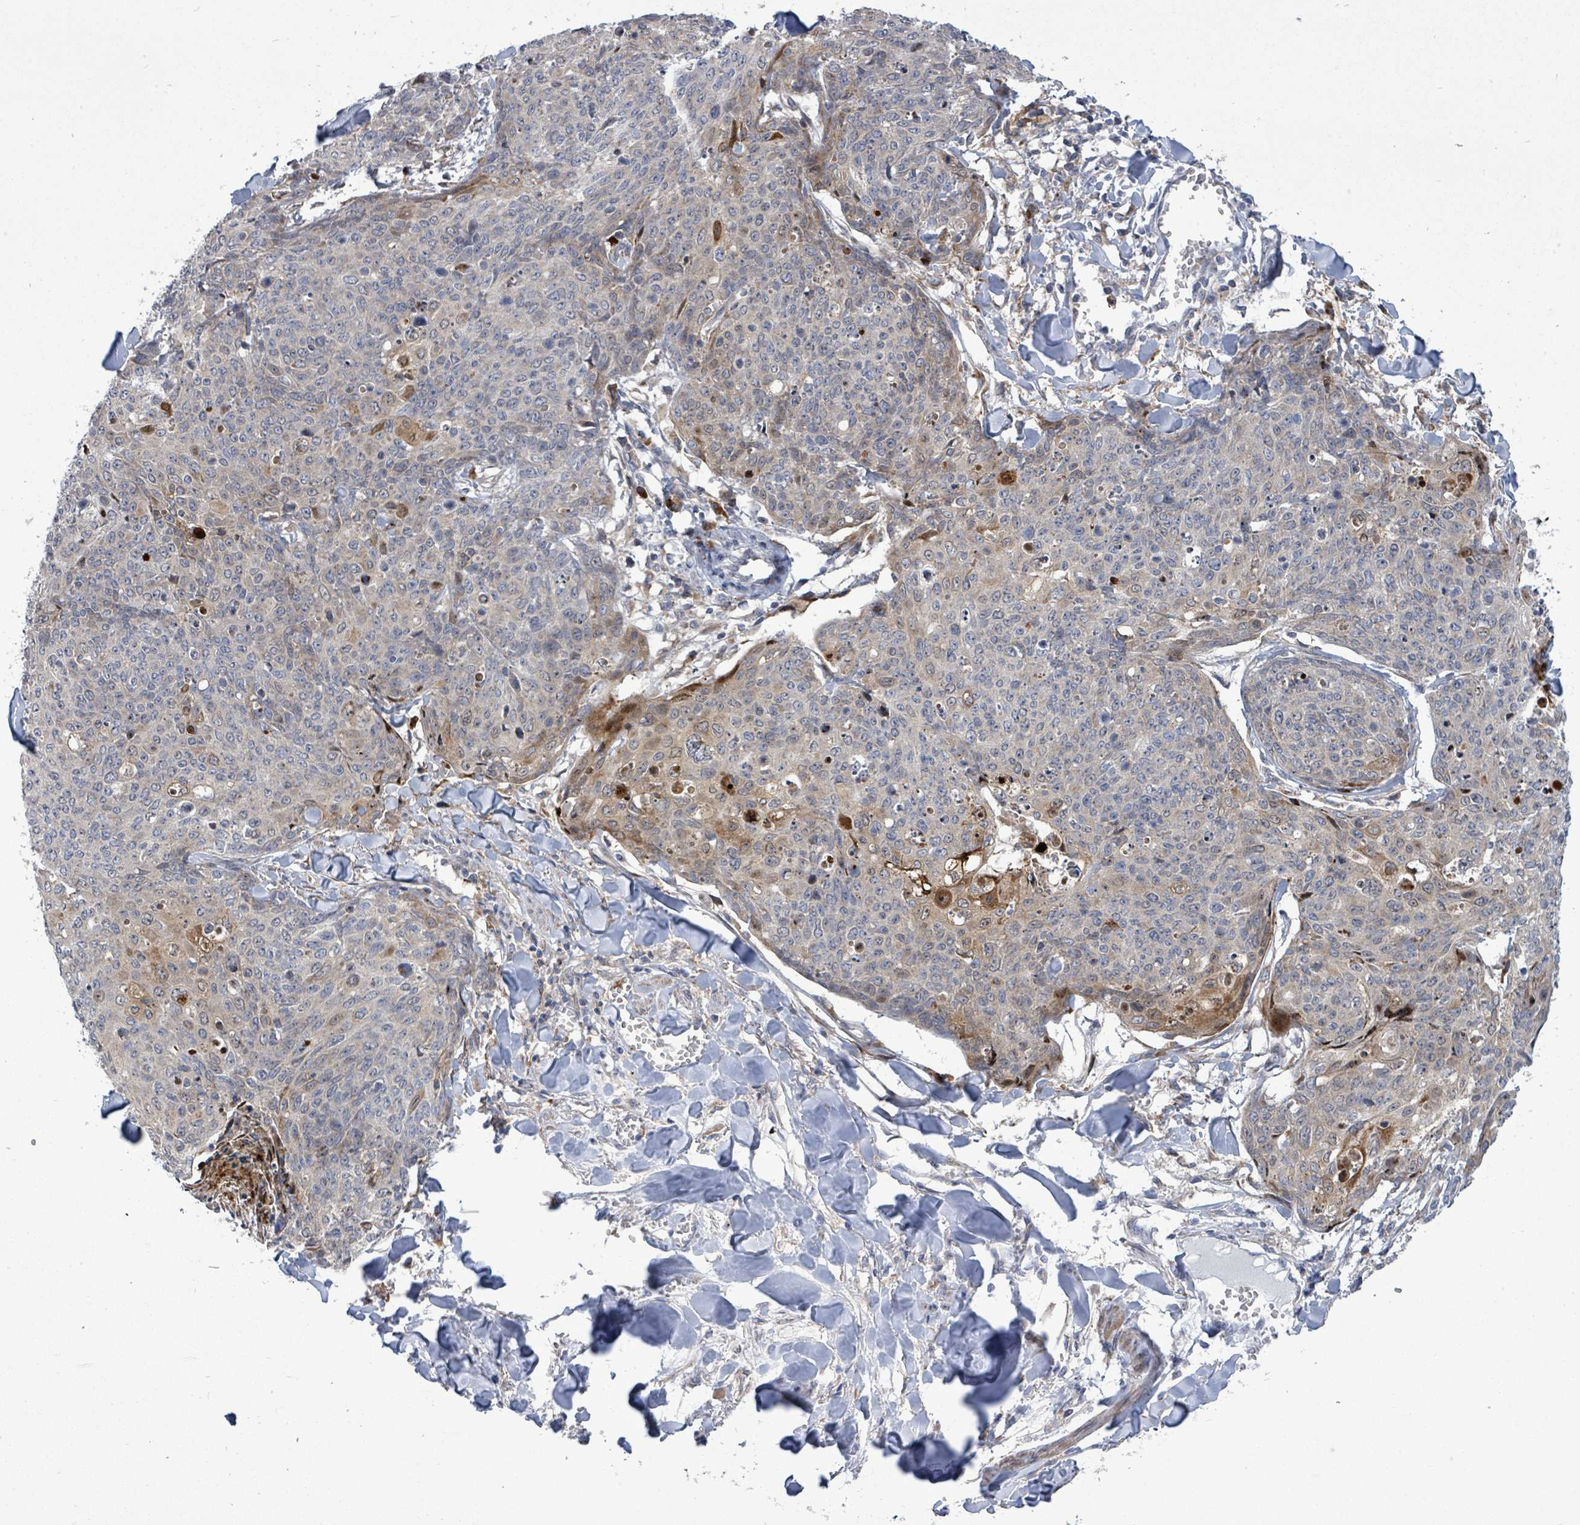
{"staining": {"intensity": "moderate", "quantity": "<25%", "location": "cytoplasmic/membranous"}, "tissue": "skin cancer", "cell_type": "Tumor cells", "image_type": "cancer", "snomed": [{"axis": "morphology", "description": "Squamous cell carcinoma, NOS"}, {"axis": "topography", "description": "Skin"}, {"axis": "topography", "description": "Vulva"}], "caption": "Brown immunohistochemical staining in human skin cancer (squamous cell carcinoma) reveals moderate cytoplasmic/membranous positivity in about <25% of tumor cells.", "gene": "SAR1A", "patient": {"sex": "female", "age": 85}}